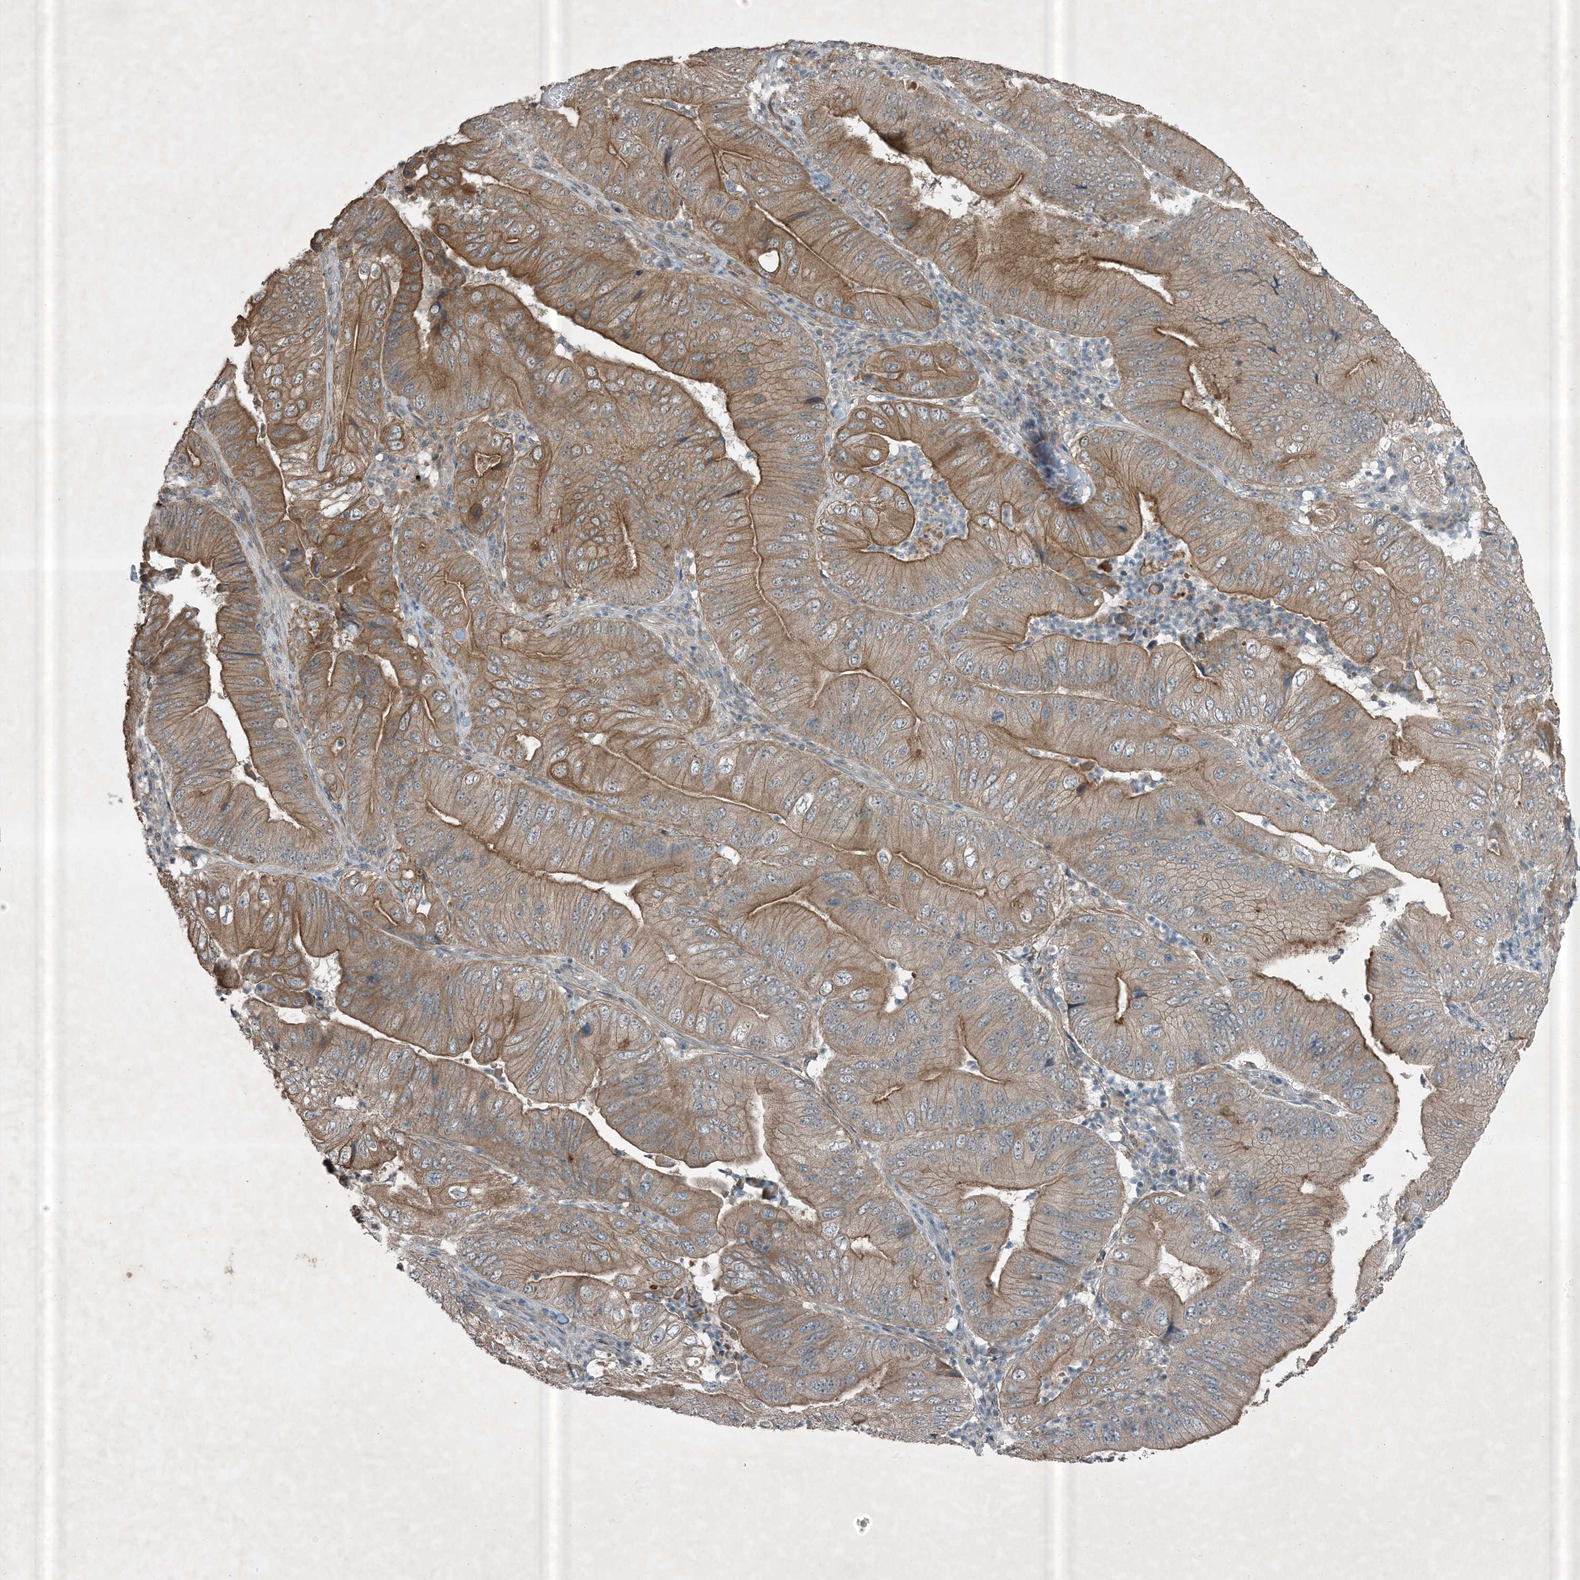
{"staining": {"intensity": "moderate", "quantity": ">75%", "location": "cytoplasmic/membranous"}, "tissue": "pancreatic cancer", "cell_type": "Tumor cells", "image_type": "cancer", "snomed": [{"axis": "morphology", "description": "Adenocarcinoma, NOS"}, {"axis": "topography", "description": "Pancreas"}], "caption": "Pancreatic adenocarcinoma tissue shows moderate cytoplasmic/membranous staining in approximately >75% of tumor cells", "gene": "MDN1", "patient": {"sex": "female", "age": 77}}